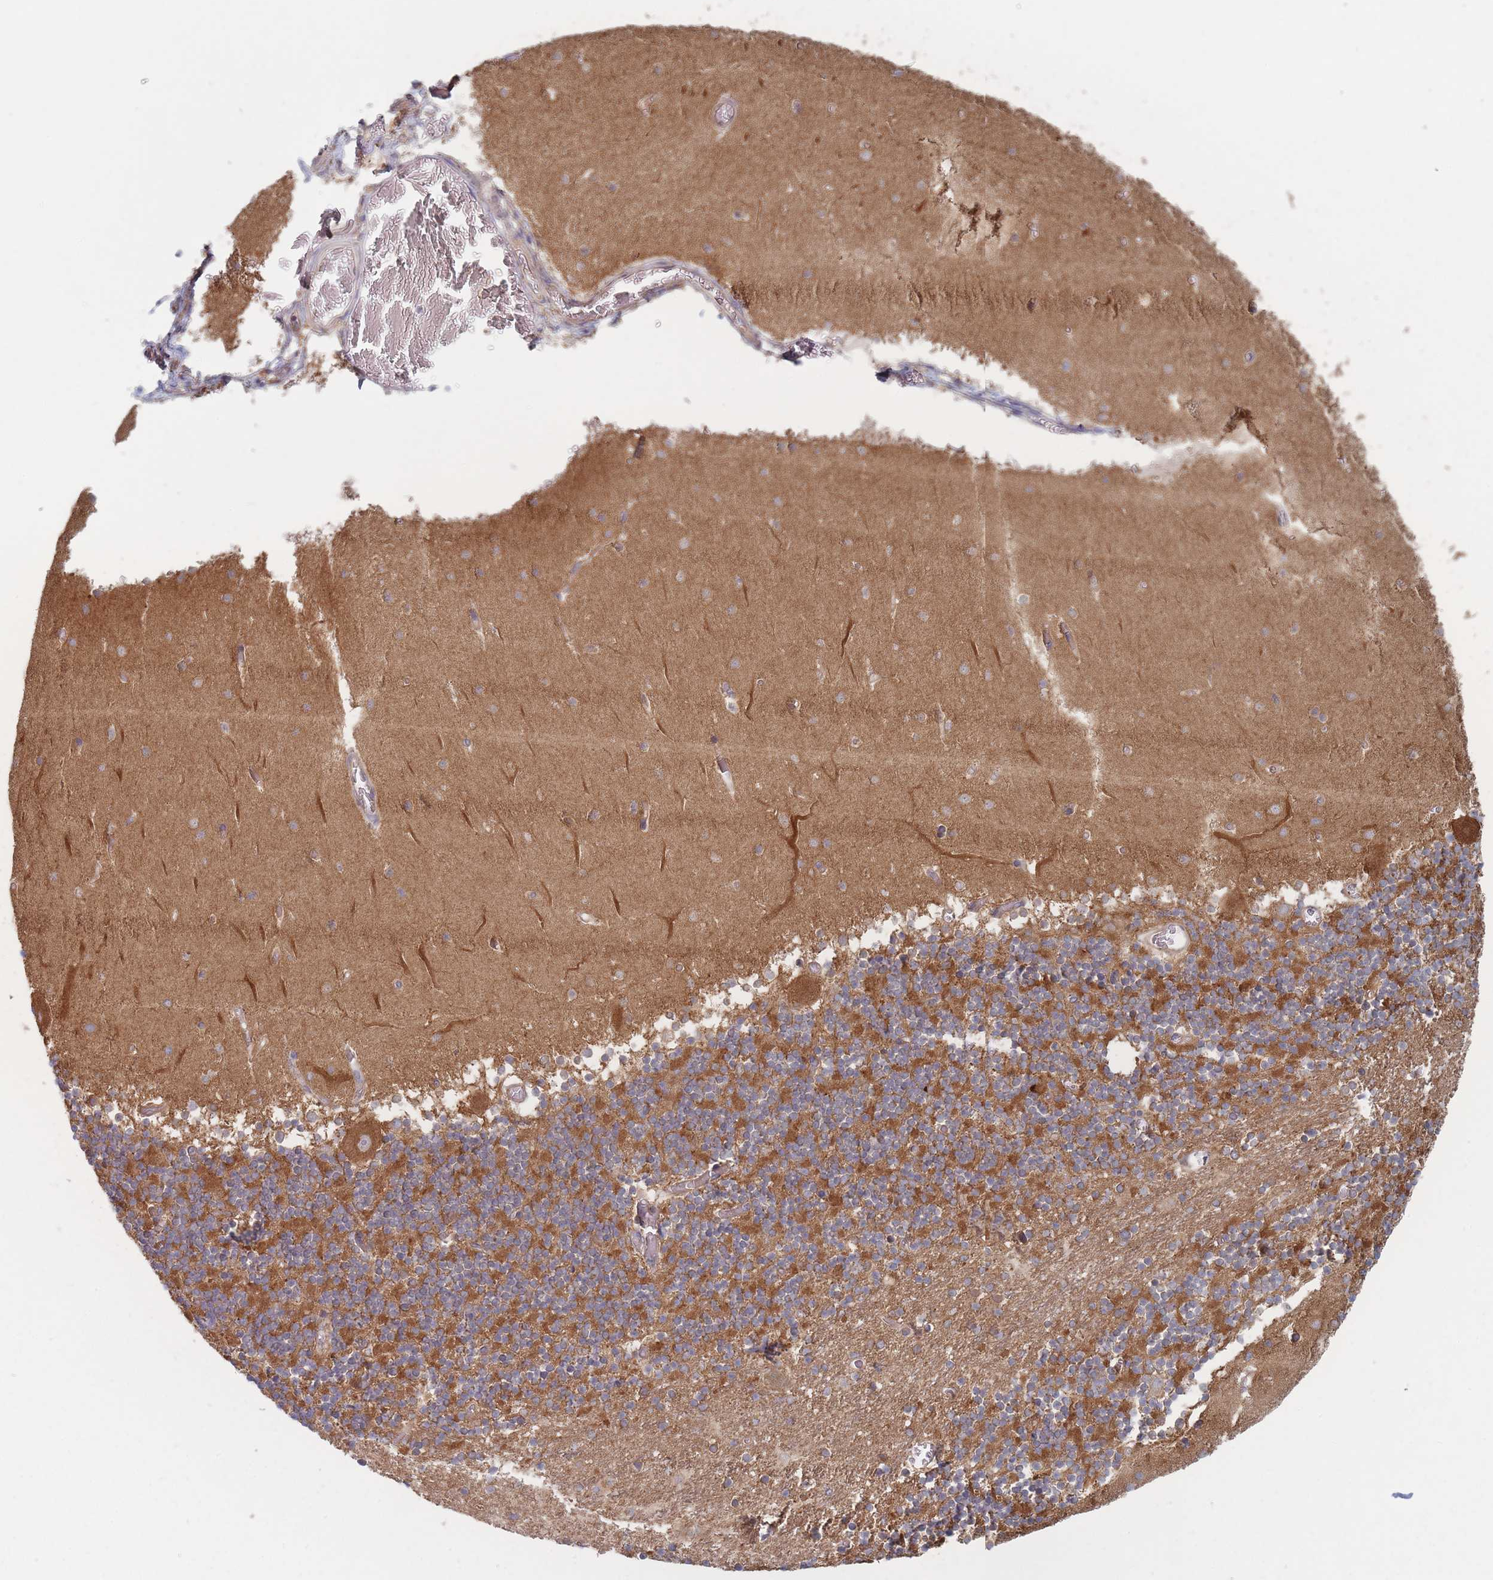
{"staining": {"intensity": "strong", "quantity": "25%-75%", "location": "cytoplasmic/membranous"}, "tissue": "cerebellum", "cell_type": "Cells in granular layer", "image_type": "normal", "snomed": [{"axis": "morphology", "description": "Normal tissue, NOS"}, {"axis": "topography", "description": "Cerebellum"}], "caption": "Strong cytoplasmic/membranous staining is seen in approximately 25%-75% of cells in granular layer in benign cerebellum.", "gene": "KDSR", "patient": {"sex": "female", "age": 28}}